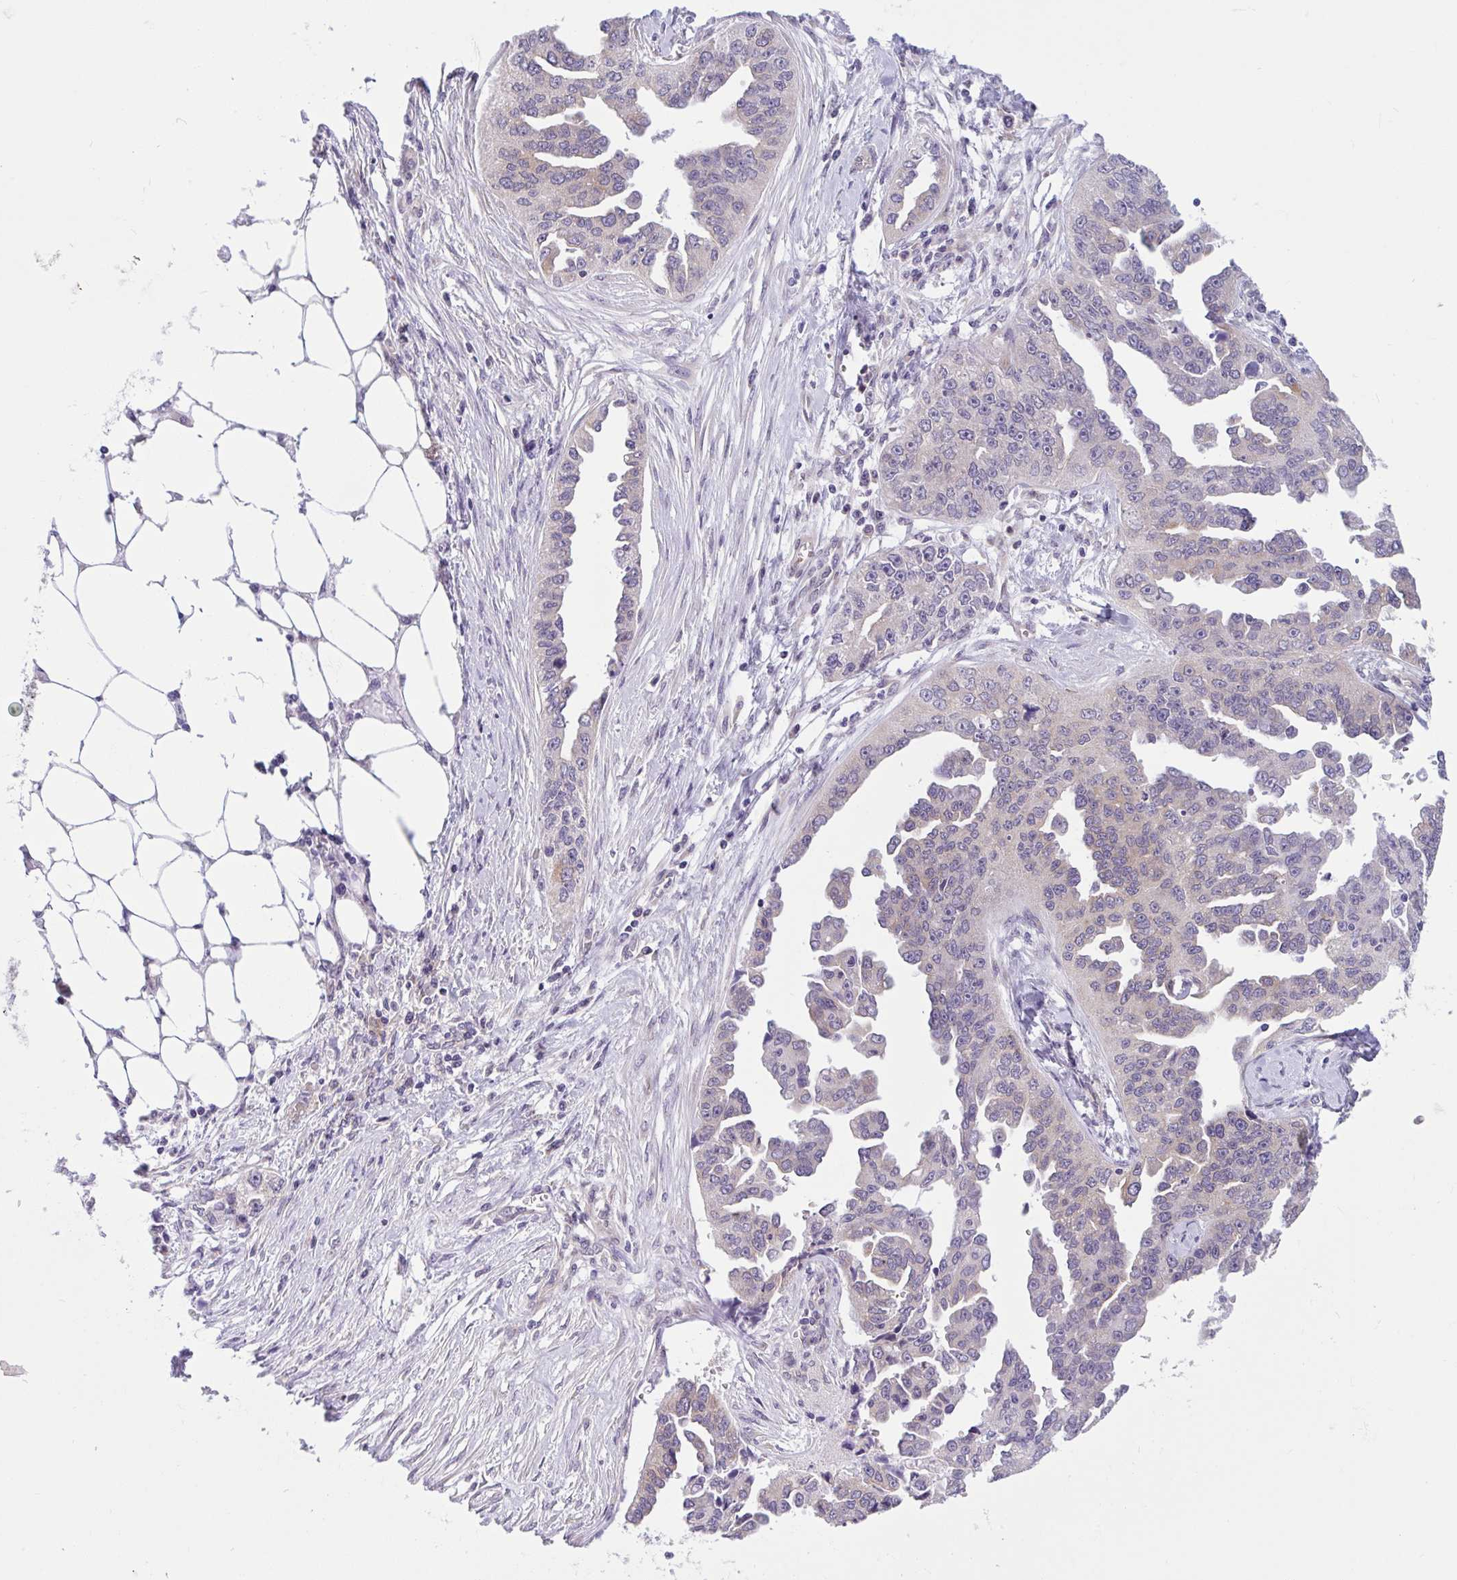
{"staining": {"intensity": "weak", "quantity": "<25%", "location": "cytoplasmic/membranous"}, "tissue": "ovarian cancer", "cell_type": "Tumor cells", "image_type": "cancer", "snomed": [{"axis": "morphology", "description": "Cystadenocarcinoma, serous, NOS"}, {"axis": "topography", "description": "Ovary"}], "caption": "IHC image of neoplastic tissue: ovarian serous cystadenocarcinoma stained with DAB (3,3'-diaminobenzidine) reveals no significant protein expression in tumor cells.", "gene": "CAMLG", "patient": {"sex": "female", "age": 75}}